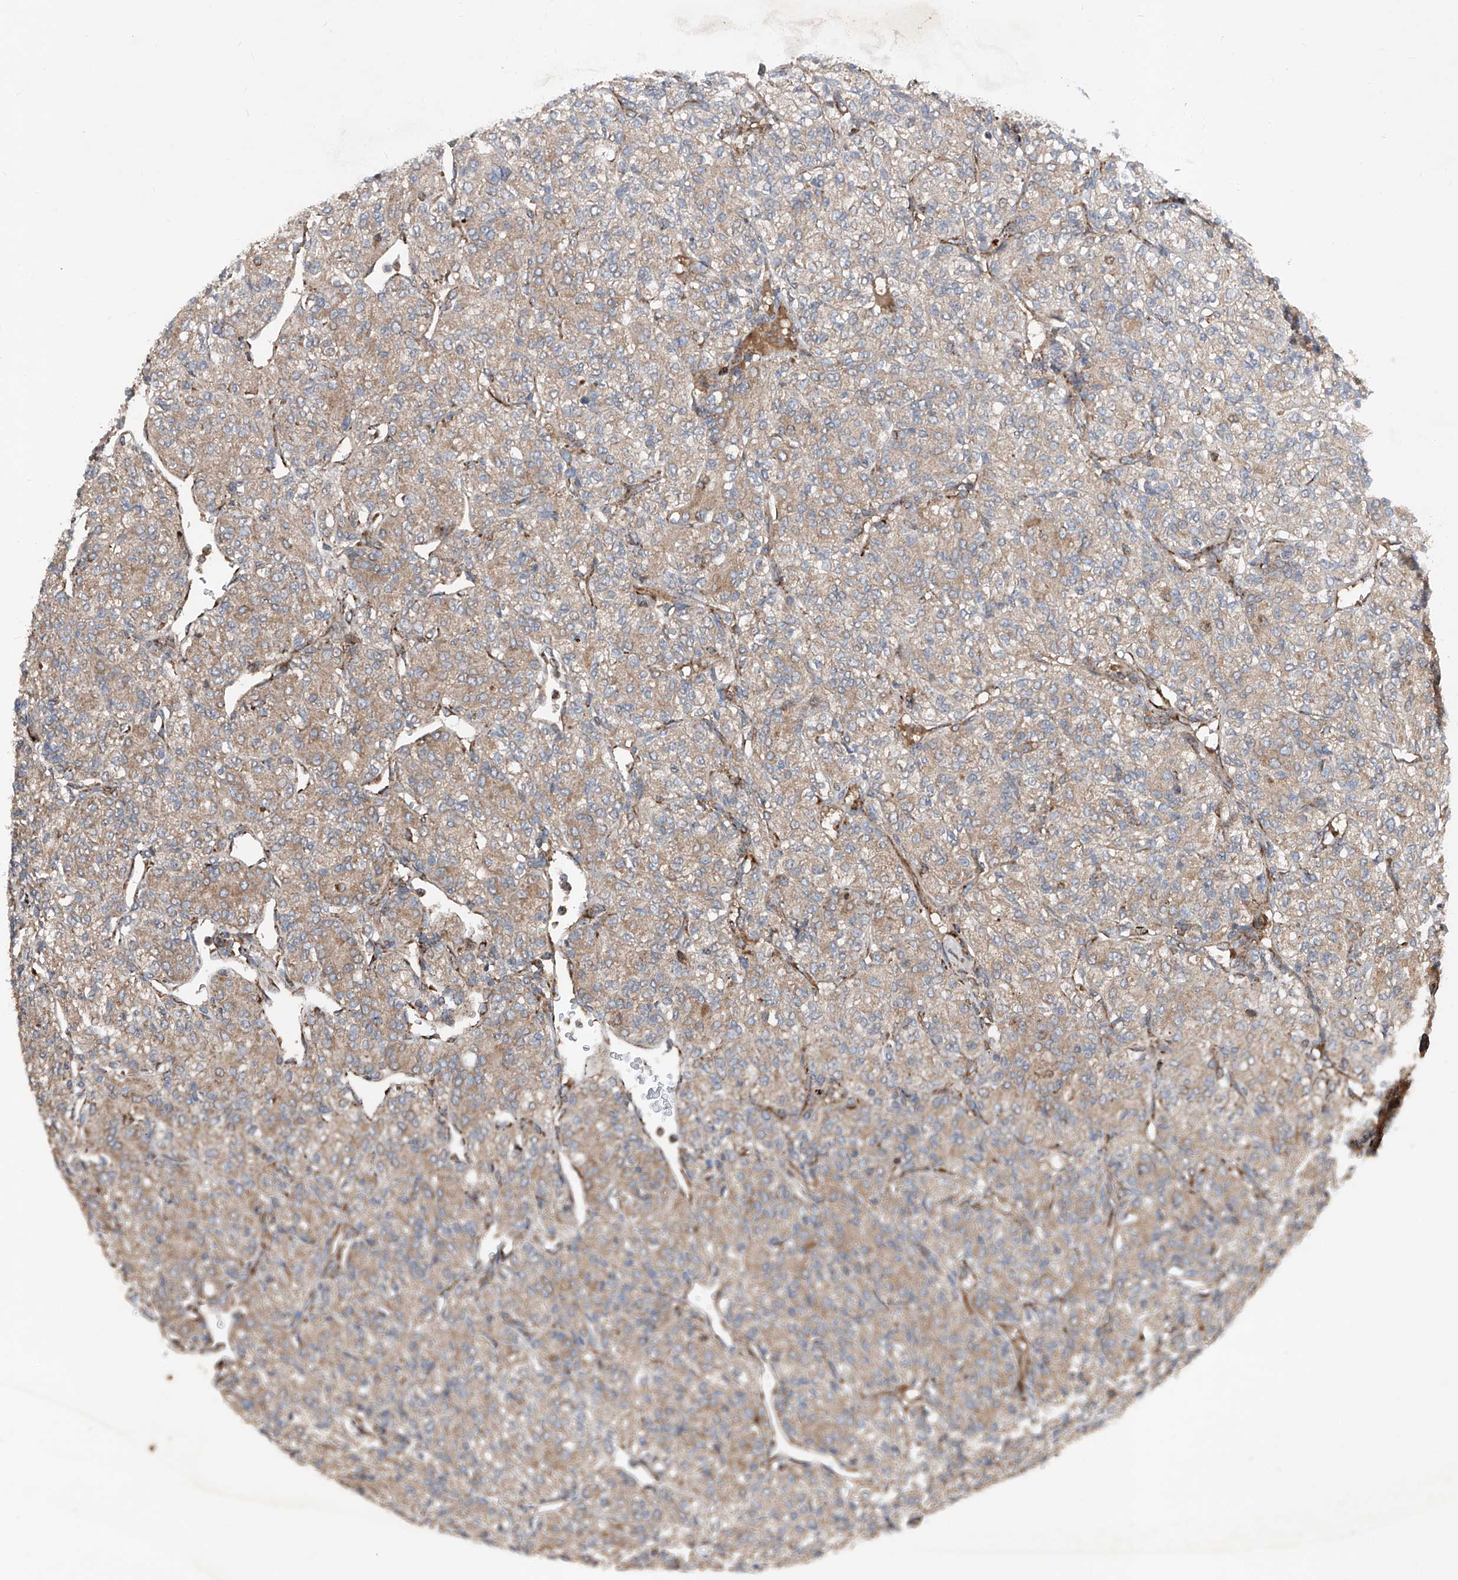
{"staining": {"intensity": "weak", "quantity": ">75%", "location": "cytoplasmic/membranous"}, "tissue": "renal cancer", "cell_type": "Tumor cells", "image_type": "cancer", "snomed": [{"axis": "morphology", "description": "Adenocarcinoma, NOS"}, {"axis": "topography", "description": "Kidney"}], "caption": "Tumor cells reveal low levels of weak cytoplasmic/membranous positivity in approximately >75% of cells in renal cancer.", "gene": "DAD1", "patient": {"sex": "male", "age": 77}}